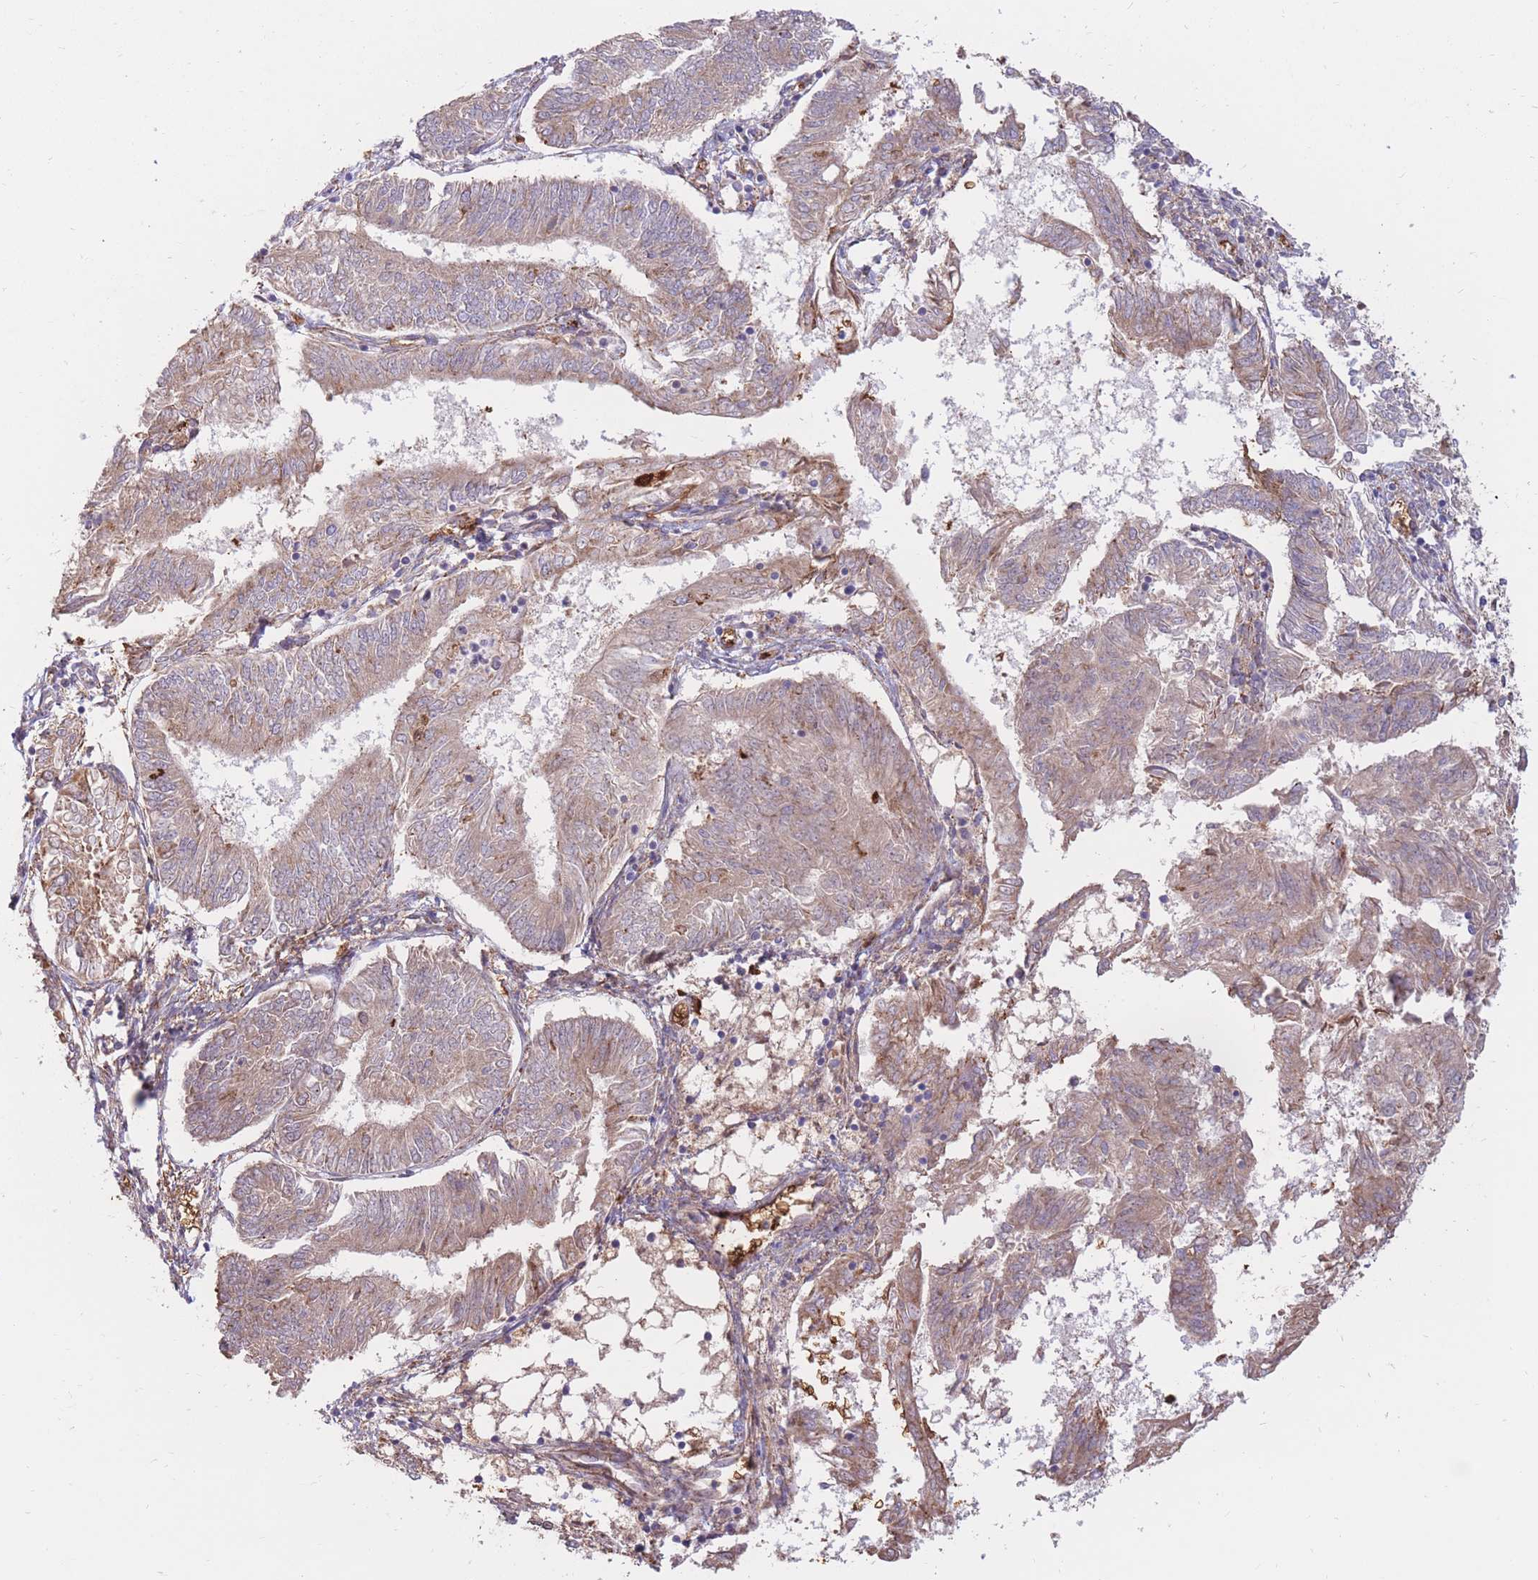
{"staining": {"intensity": "weak", "quantity": ">75%", "location": "cytoplasmic/membranous"}, "tissue": "endometrial cancer", "cell_type": "Tumor cells", "image_type": "cancer", "snomed": [{"axis": "morphology", "description": "Adenocarcinoma, NOS"}, {"axis": "topography", "description": "Endometrium"}], "caption": "This histopathology image reveals adenocarcinoma (endometrial) stained with IHC to label a protein in brown. The cytoplasmic/membranous of tumor cells show weak positivity for the protein. Nuclei are counter-stained blue.", "gene": "ATP10D", "patient": {"sex": "female", "age": 58}}